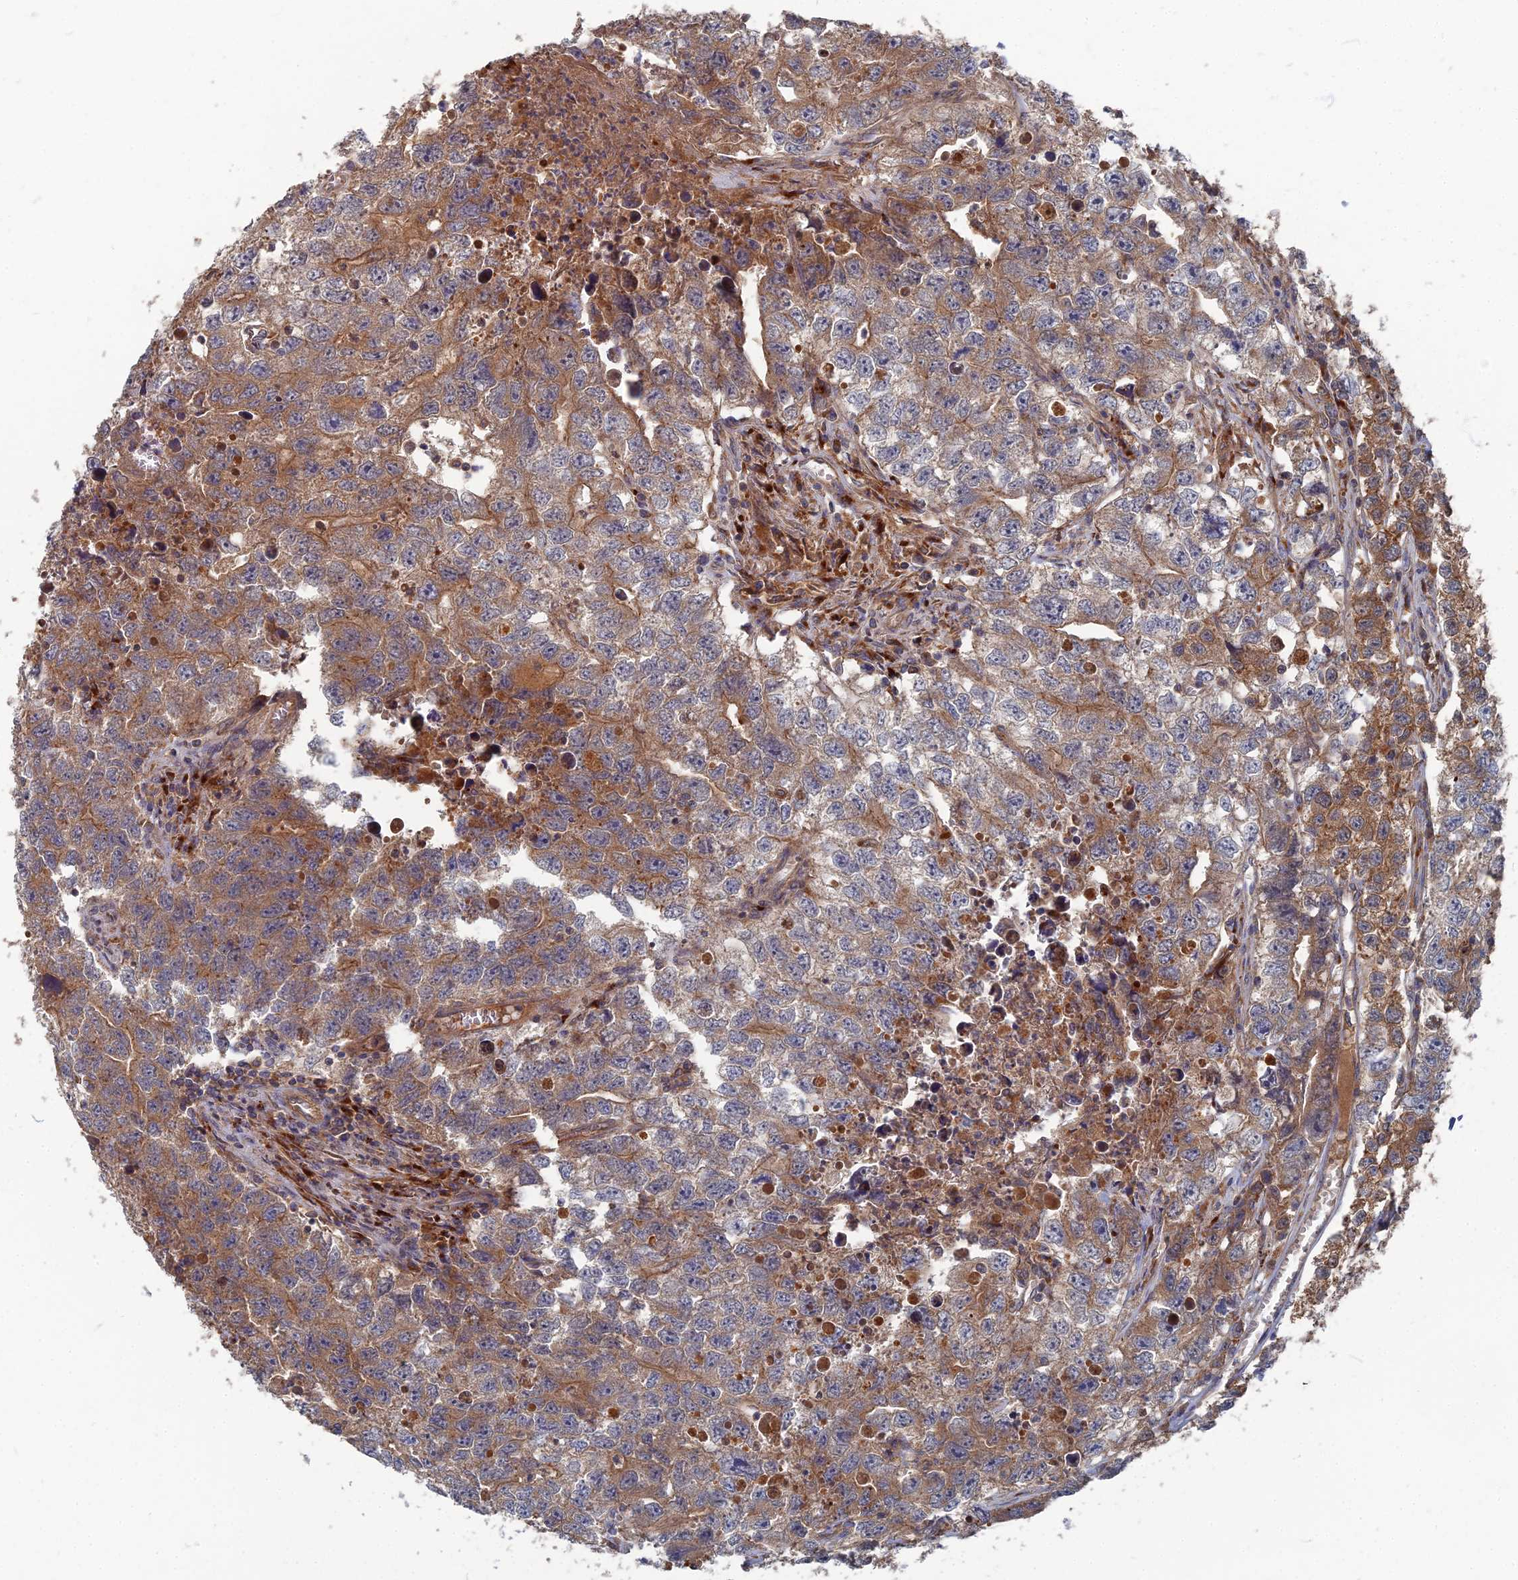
{"staining": {"intensity": "moderate", "quantity": ">75%", "location": "cytoplasmic/membranous"}, "tissue": "testis cancer", "cell_type": "Tumor cells", "image_type": "cancer", "snomed": [{"axis": "morphology", "description": "Seminoma, NOS"}, {"axis": "morphology", "description": "Carcinoma, Embryonal, NOS"}, {"axis": "topography", "description": "Testis"}], "caption": "Immunohistochemical staining of seminoma (testis) demonstrates moderate cytoplasmic/membranous protein positivity in about >75% of tumor cells.", "gene": "PPCDC", "patient": {"sex": "male", "age": 43}}